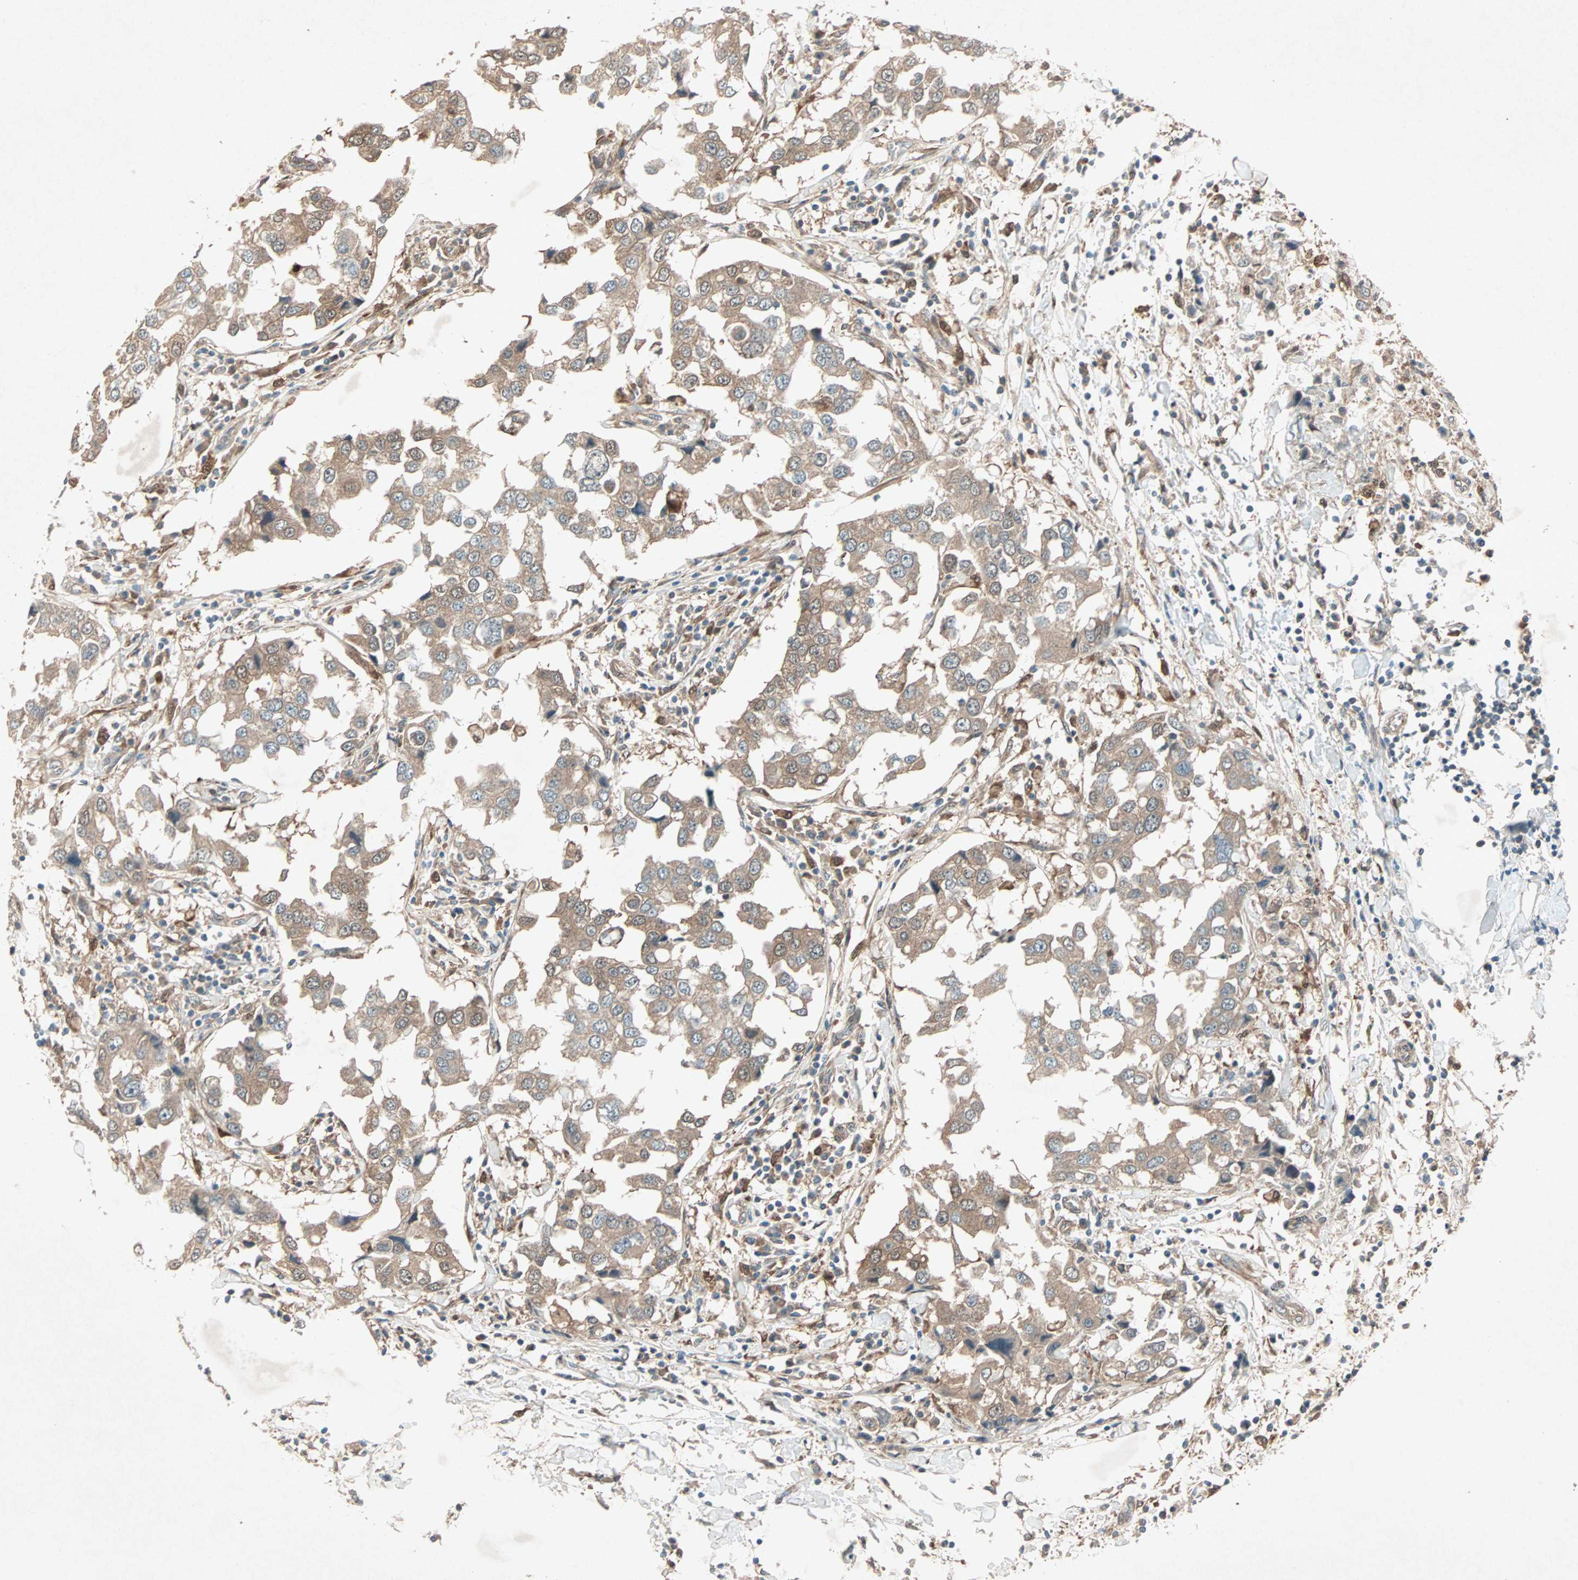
{"staining": {"intensity": "weak", "quantity": ">75%", "location": "cytoplasmic/membranous"}, "tissue": "breast cancer", "cell_type": "Tumor cells", "image_type": "cancer", "snomed": [{"axis": "morphology", "description": "Duct carcinoma"}, {"axis": "topography", "description": "Breast"}], "caption": "There is low levels of weak cytoplasmic/membranous positivity in tumor cells of breast invasive ductal carcinoma, as demonstrated by immunohistochemical staining (brown color).", "gene": "SDSL", "patient": {"sex": "female", "age": 27}}